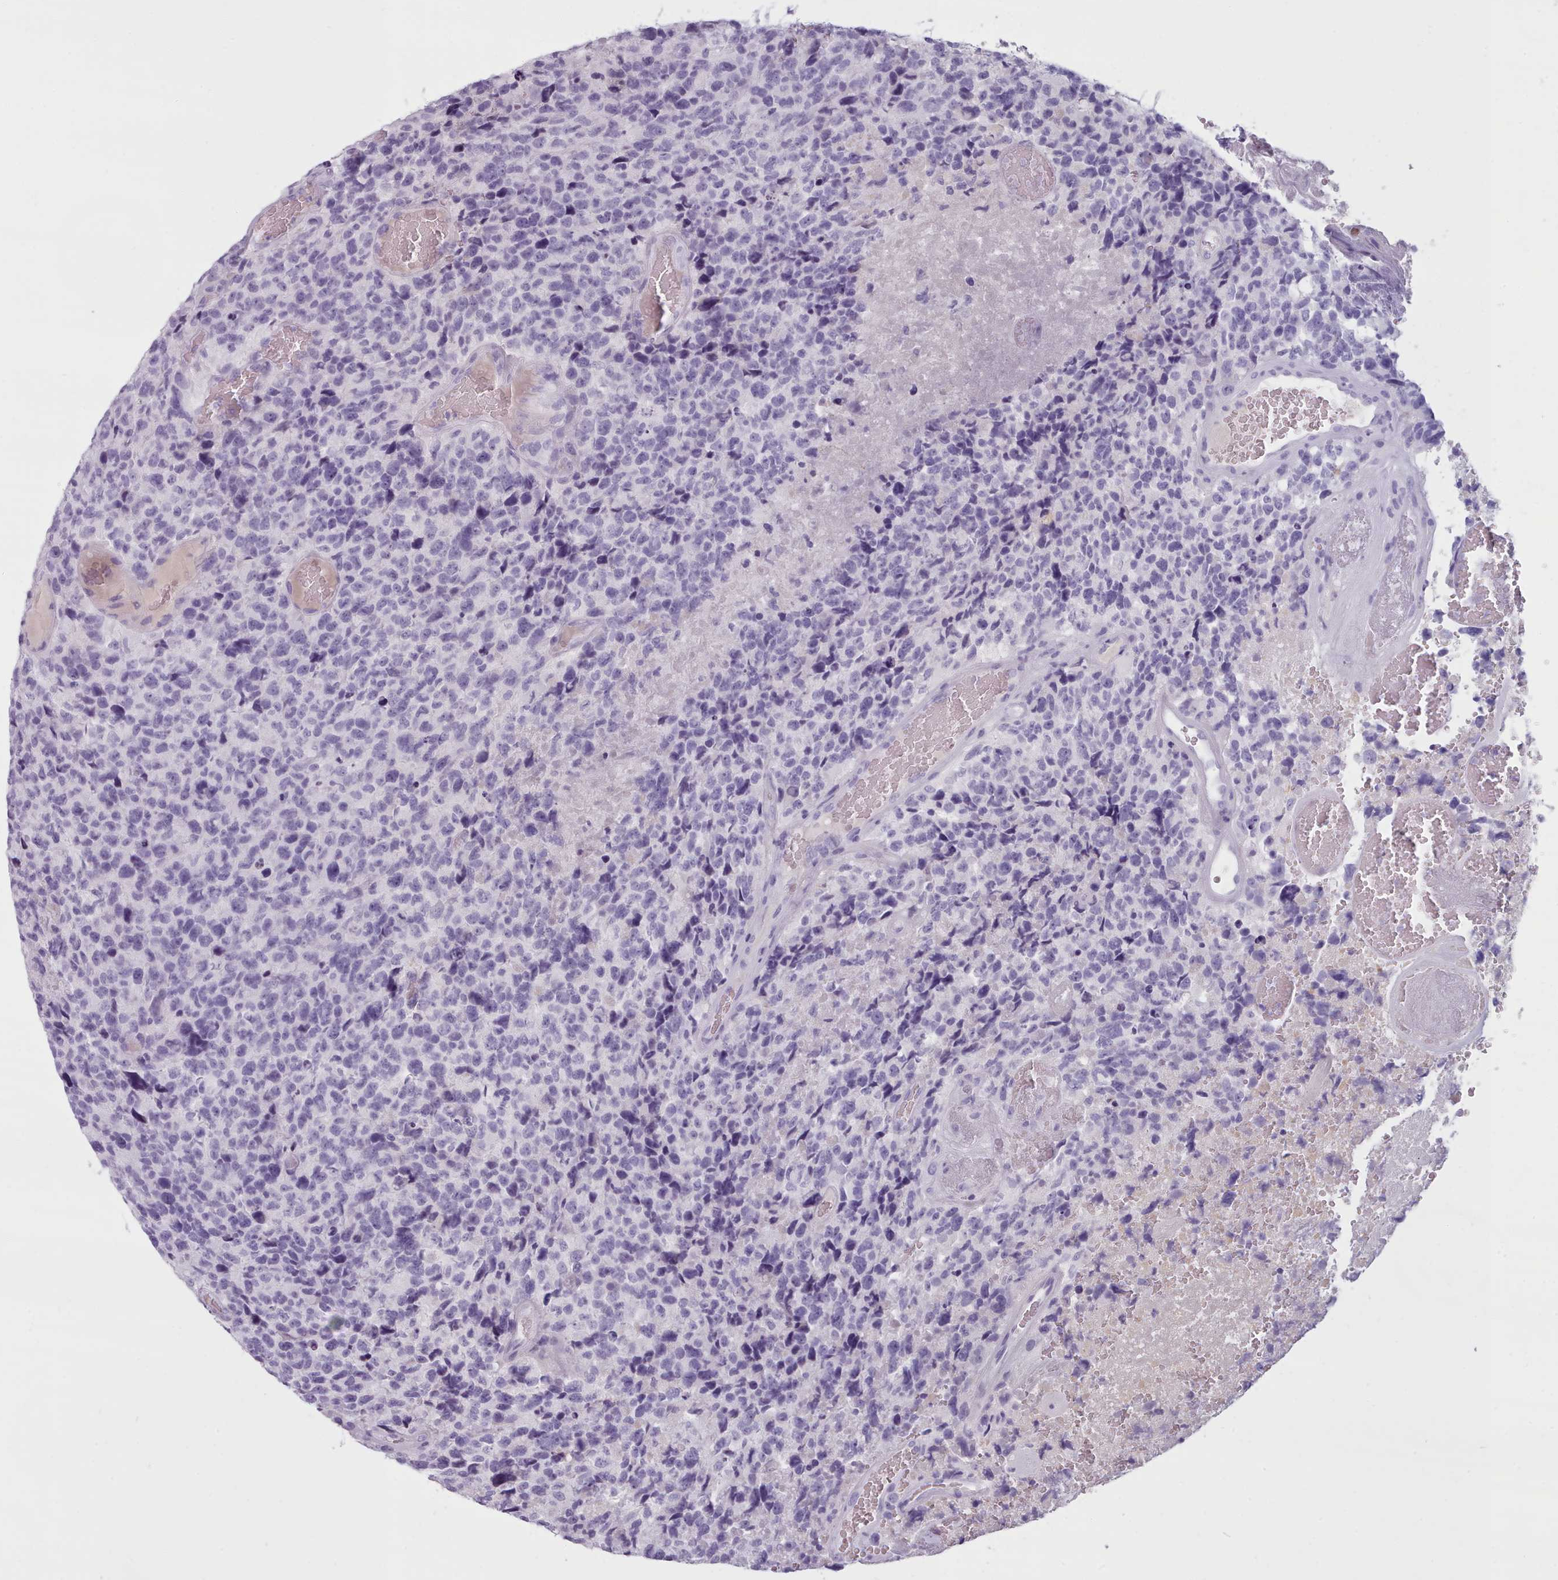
{"staining": {"intensity": "negative", "quantity": "none", "location": "none"}, "tissue": "glioma", "cell_type": "Tumor cells", "image_type": "cancer", "snomed": [{"axis": "morphology", "description": "Glioma, malignant, High grade"}, {"axis": "topography", "description": "Brain"}], "caption": "Tumor cells are negative for protein expression in human malignant glioma (high-grade).", "gene": "ZNF43", "patient": {"sex": "male", "age": 69}}